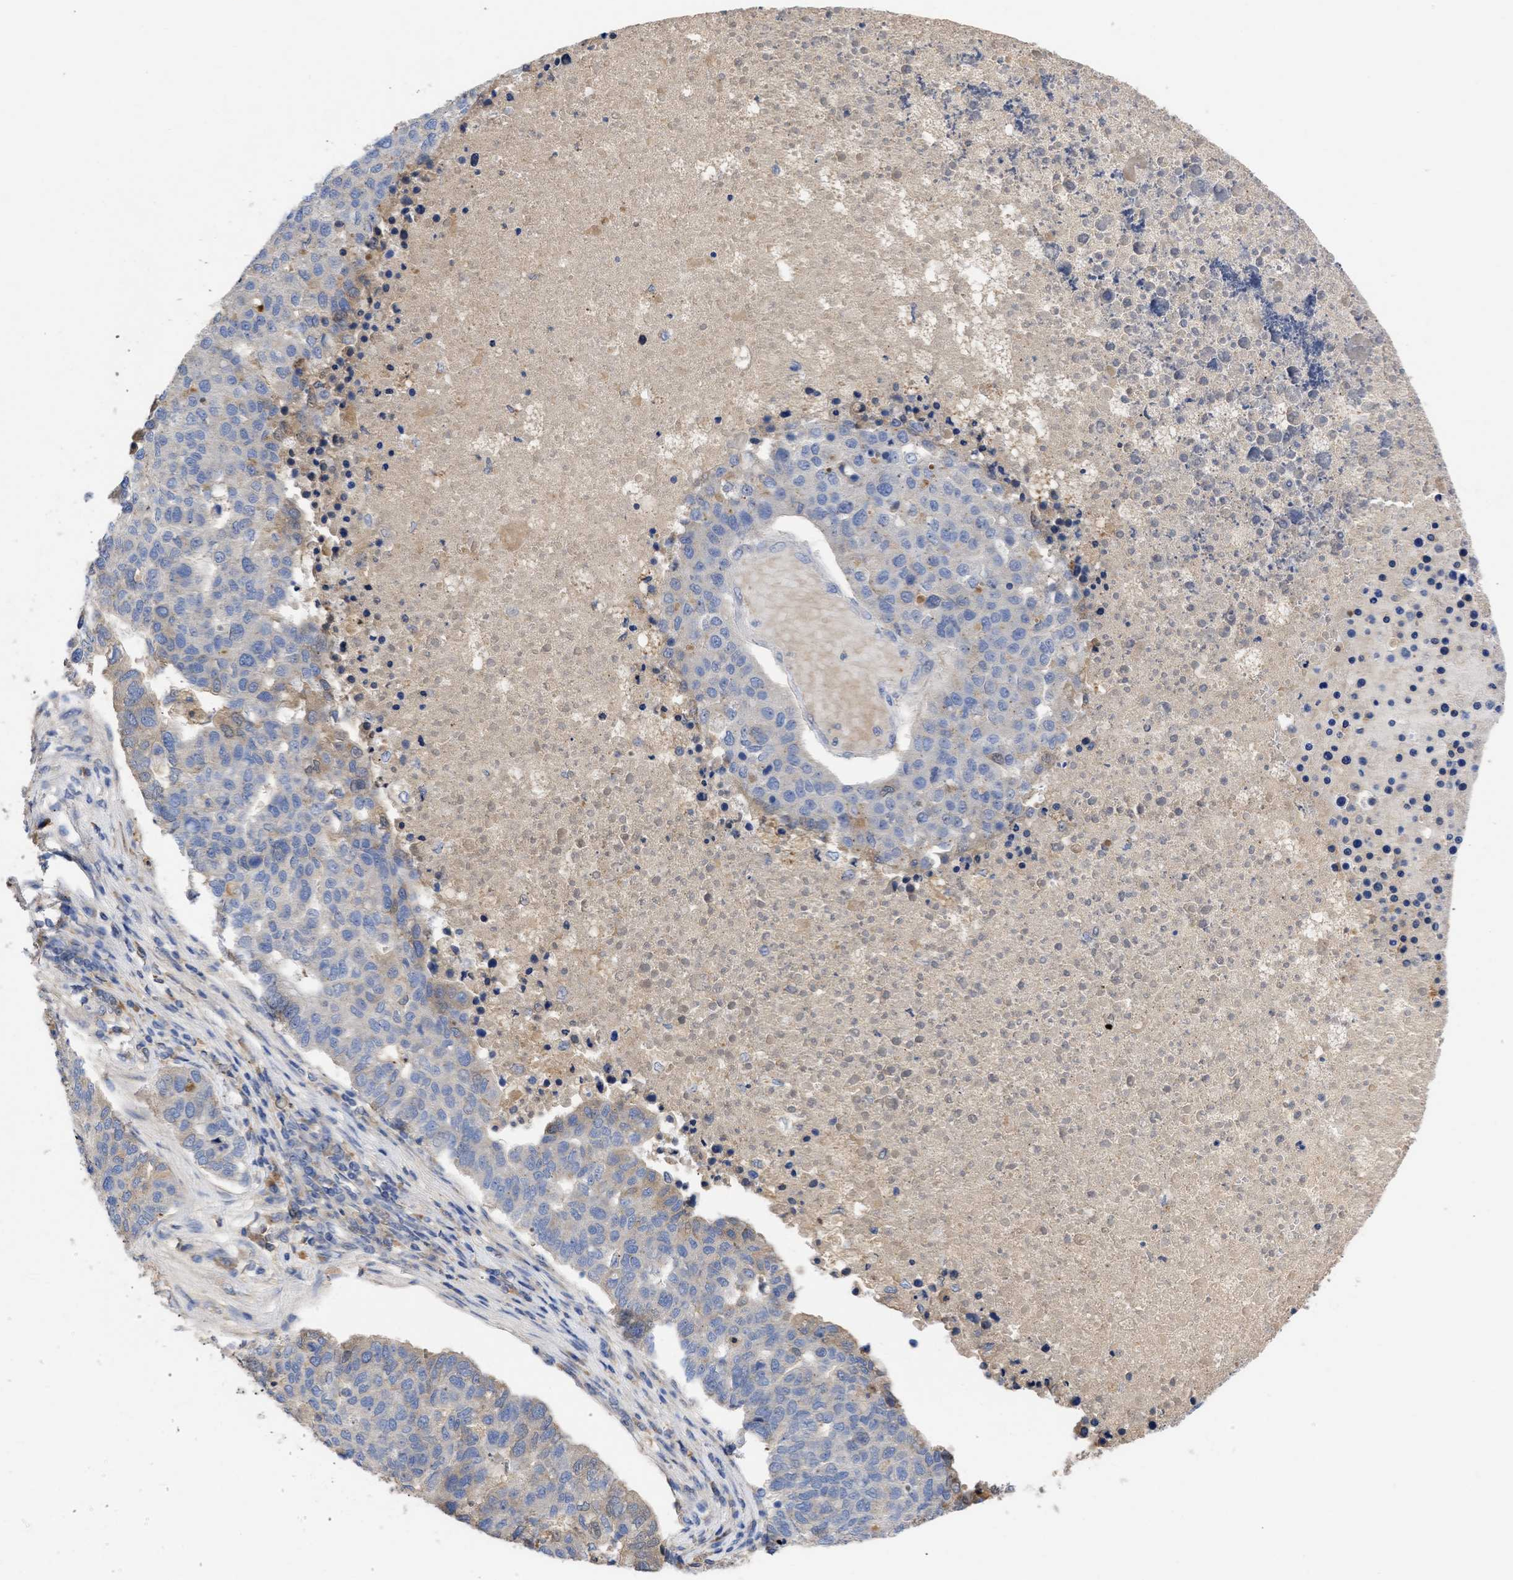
{"staining": {"intensity": "negative", "quantity": "none", "location": "none"}, "tissue": "pancreatic cancer", "cell_type": "Tumor cells", "image_type": "cancer", "snomed": [{"axis": "morphology", "description": "Adenocarcinoma, NOS"}, {"axis": "topography", "description": "Pancreas"}], "caption": "There is no significant staining in tumor cells of pancreatic adenocarcinoma. (Immunohistochemistry (ihc), brightfield microscopy, high magnification).", "gene": "ARHGEF4", "patient": {"sex": "female", "age": 61}}